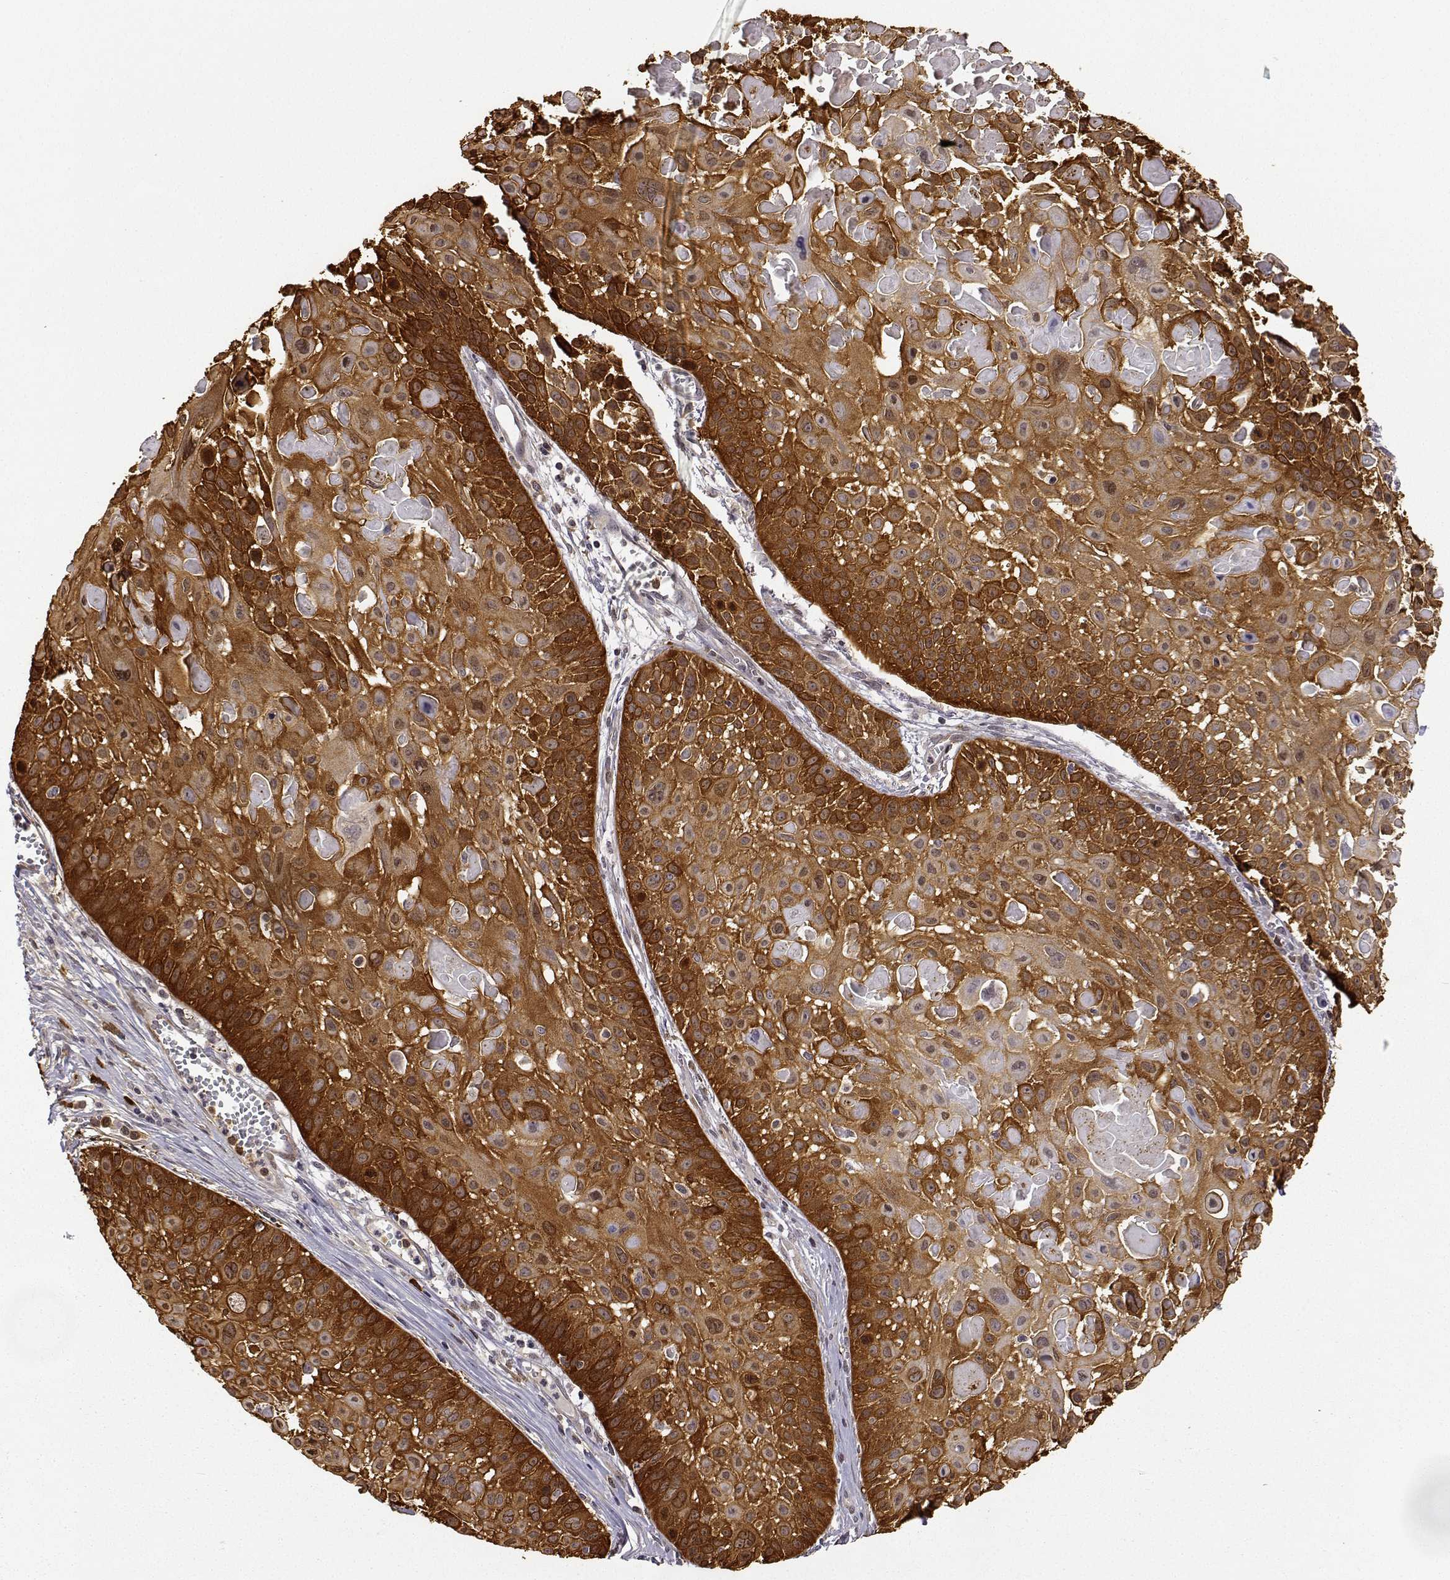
{"staining": {"intensity": "strong", "quantity": ">75%", "location": "cytoplasmic/membranous"}, "tissue": "skin cancer", "cell_type": "Tumor cells", "image_type": "cancer", "snomed": [{"axis": "morphology", "description": "Squamous cell carcinoma, NOS"}, {"axis": "topography", "description": "Skin"}, {"axis": "topography", "description": "Anal"}], "caption": "Immunohistochemical staining of human skin cancer exhibits high levels of strong cytoplasmic/membranous protein staining in about >75% of tumor cells.", "gene": "PHGDH", "patient": {"sex": "female", "age": 75}}